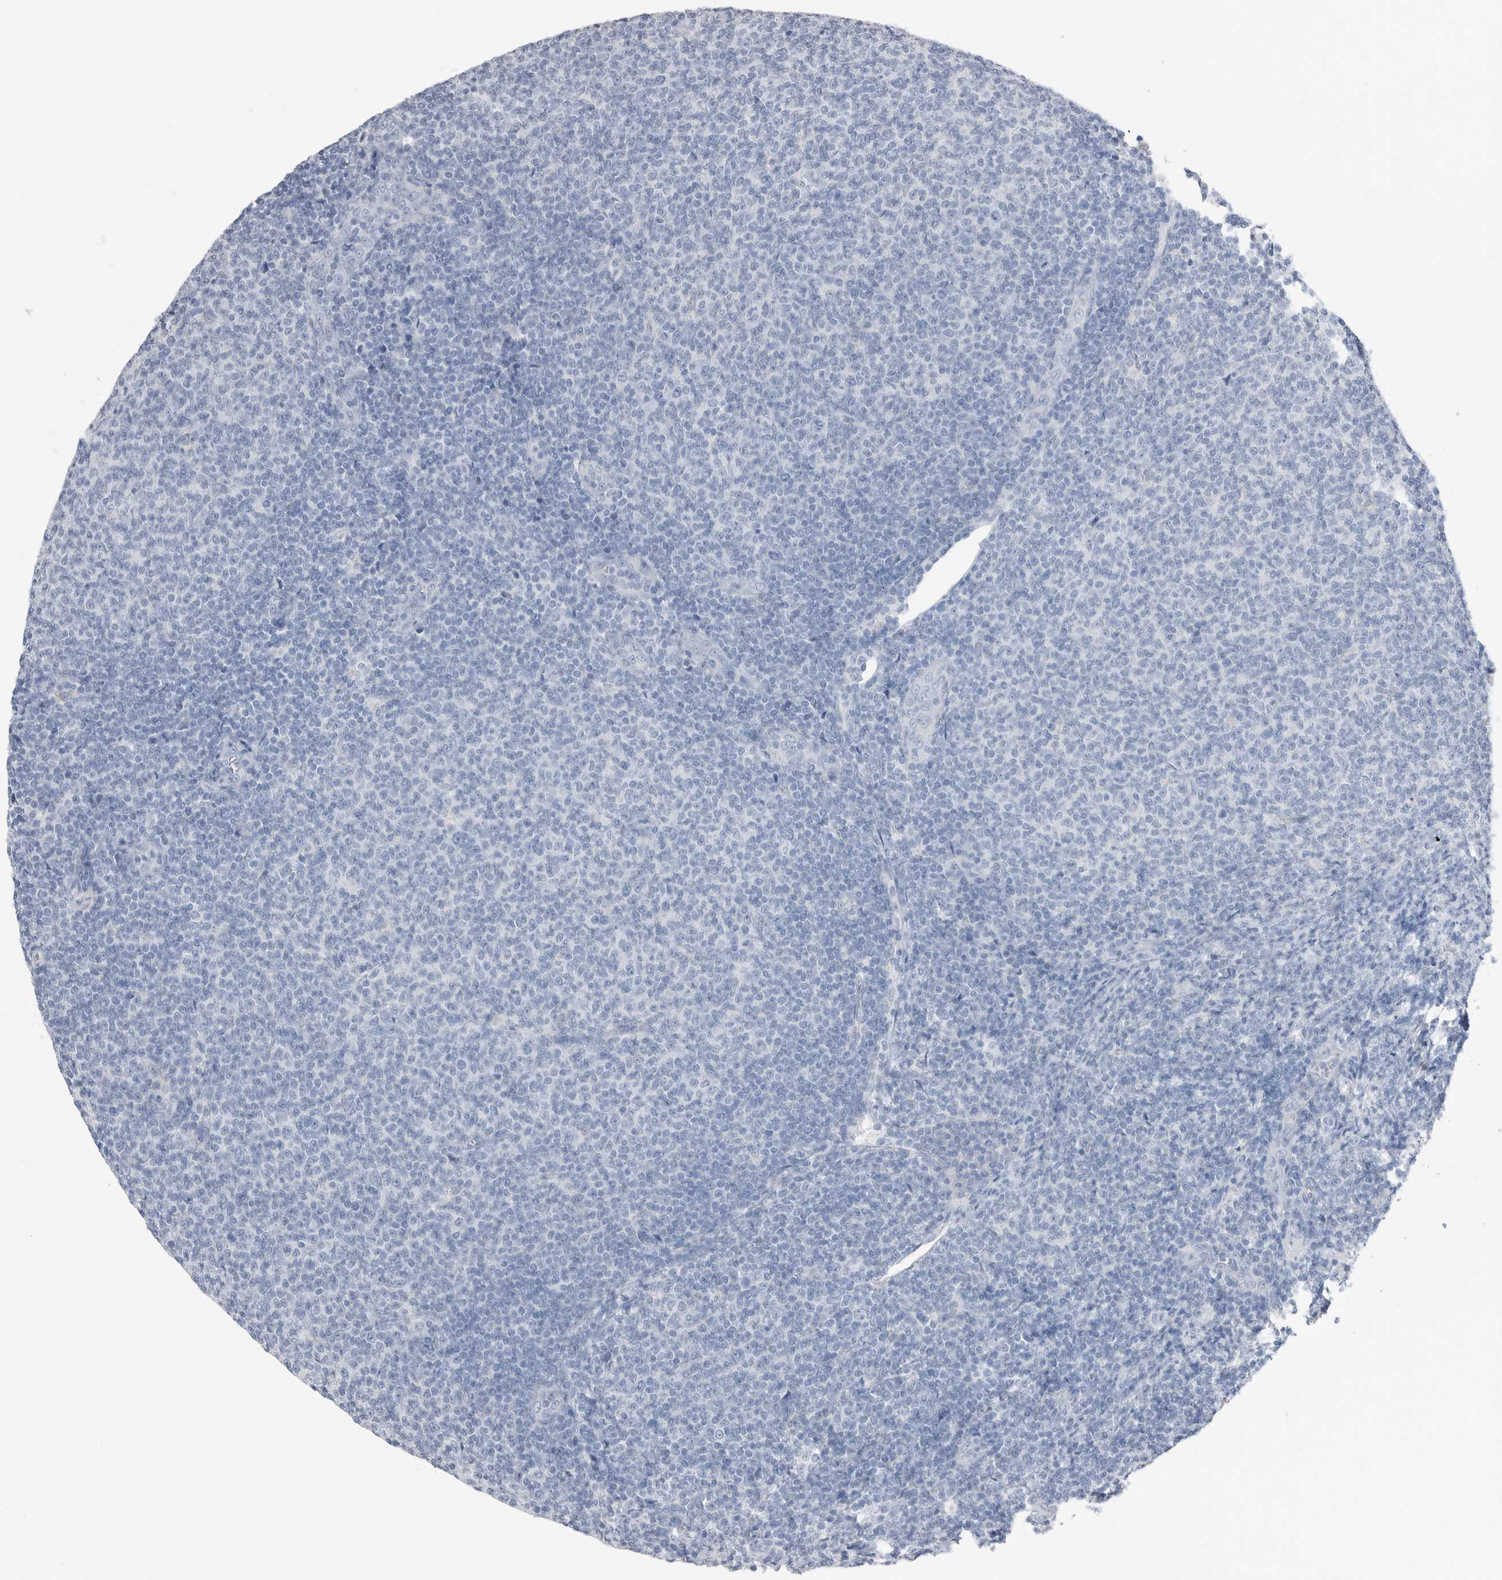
{"staining": {"intensity": "negative", "quantity": "none", "location": "none"}, "tissue": "lymphoma", "cell_type": "Tumor cells", "image_type": "cancer", "snomed": [{"axis": "morphology", "description": "Malignant lymphoma, non-Hodgkin's type, Low grade"}, {"axis": "topography", "description": "Lymph node"}], "caption": "Low-grade malignant lymphoma, non-Hodgkin's type was stained to show a protein in brown. There is no significant staining in tumor cells.", "gene": "ABHD12", "patient": {"sex": "male", "age": 66}}